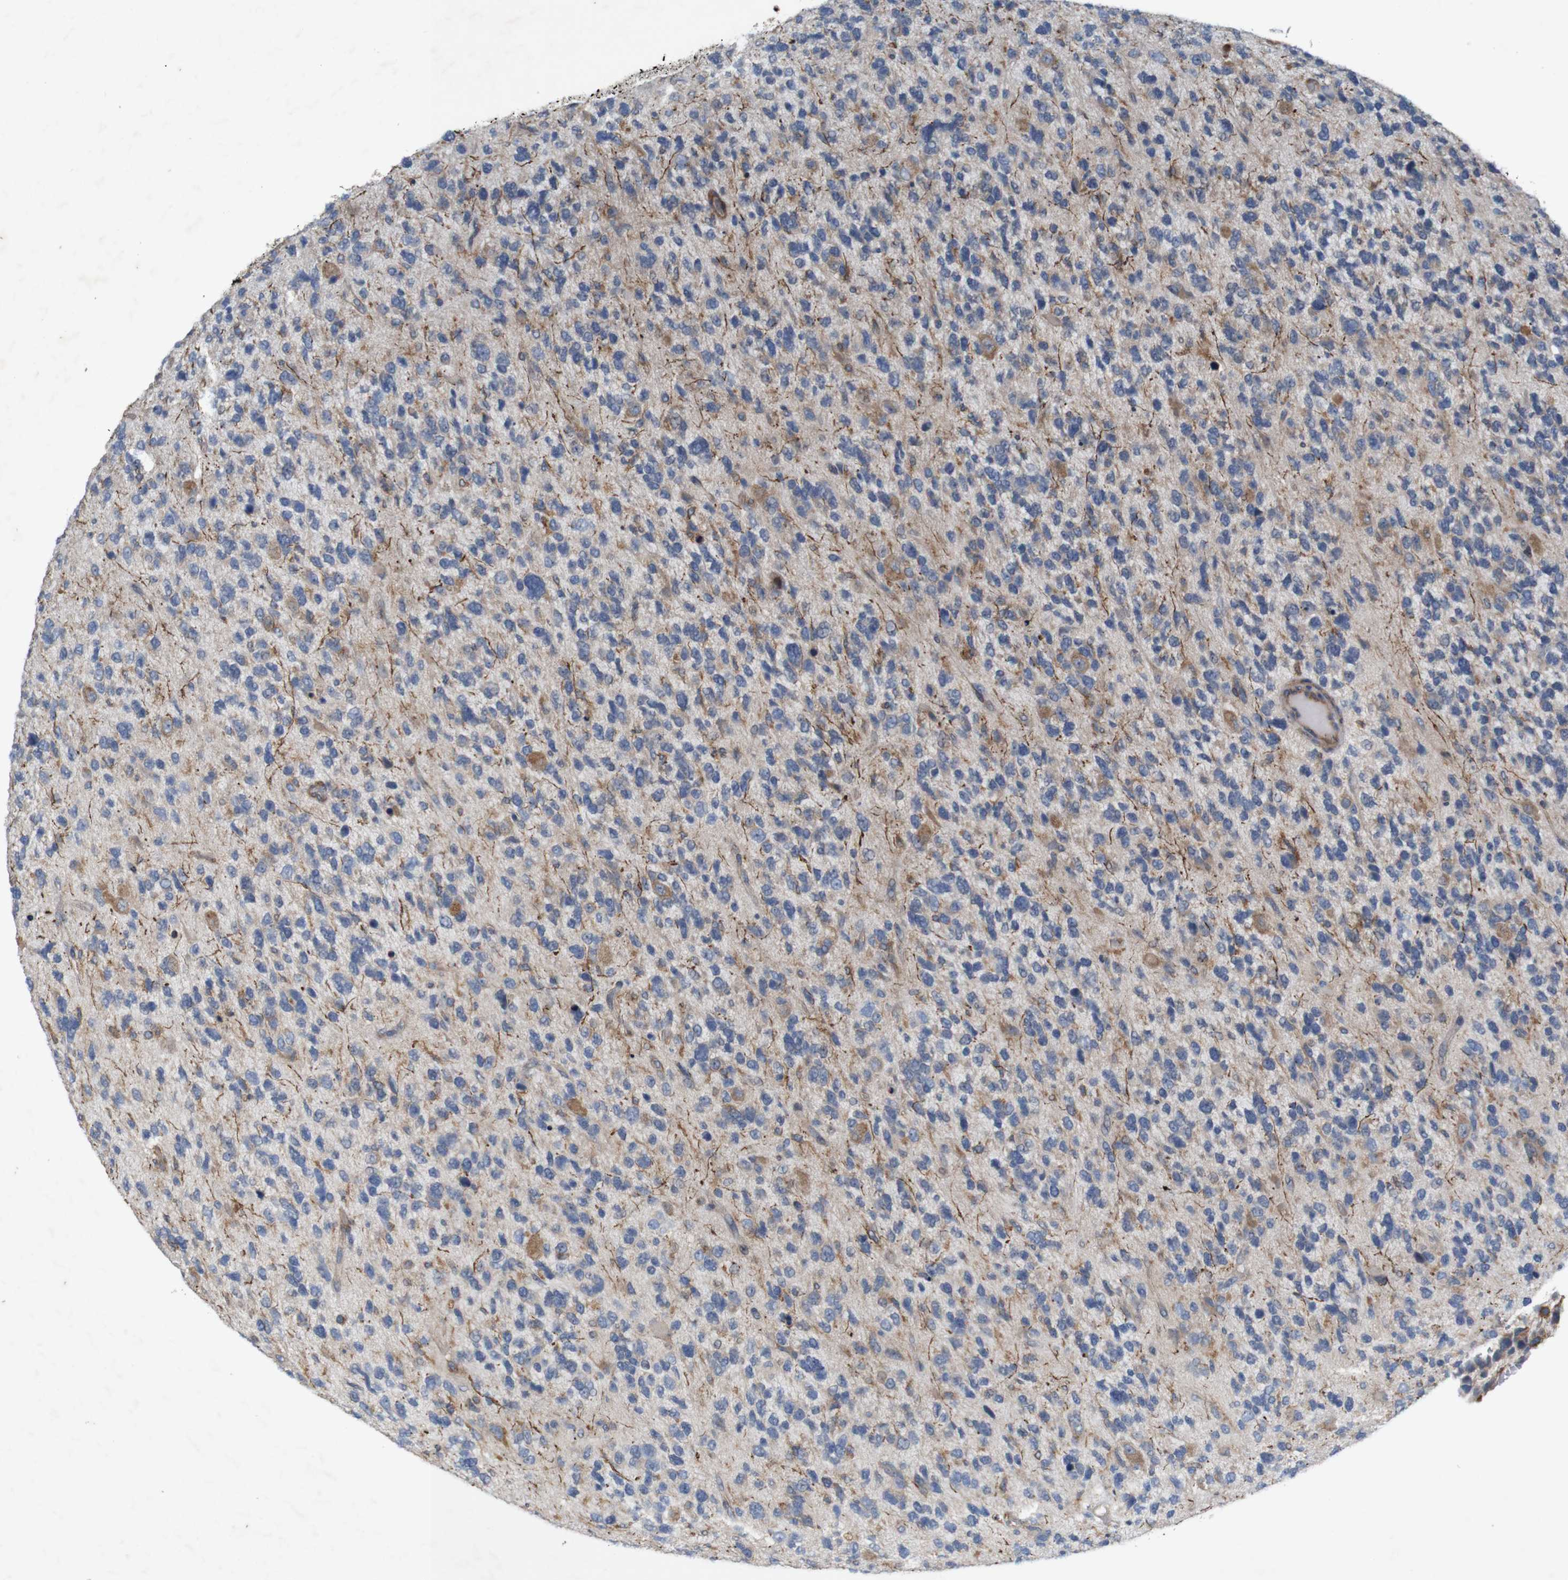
{"staining": {"intensity": "moderate", "quantity": "<25%", "location": "cytoplasmic/membranous"}, "tissue": "glioma", "cell_type": "Tumor cells", "image_type": "cancer", "snomed": [{"axis": "morphology", "description": "Glioma, malignant, High grade"}, {"axis": "topography", "description": "Brain"}], "caption": "IHC staining of malignant glioma (high-grade), which displays low levels of moderate cytoplasmic/membranous expression in about <25% of tumor cells indicating moderate cytoplasmic/membranous protein staining. The staining was performed using DAB (3,3'-diaminobenzidine) (brown) for protein detection and nuclei were counterstained in hematoxylin (blue).", "gene": "SIGLEC8", "patient": {"sex": "female", "age": 58}}